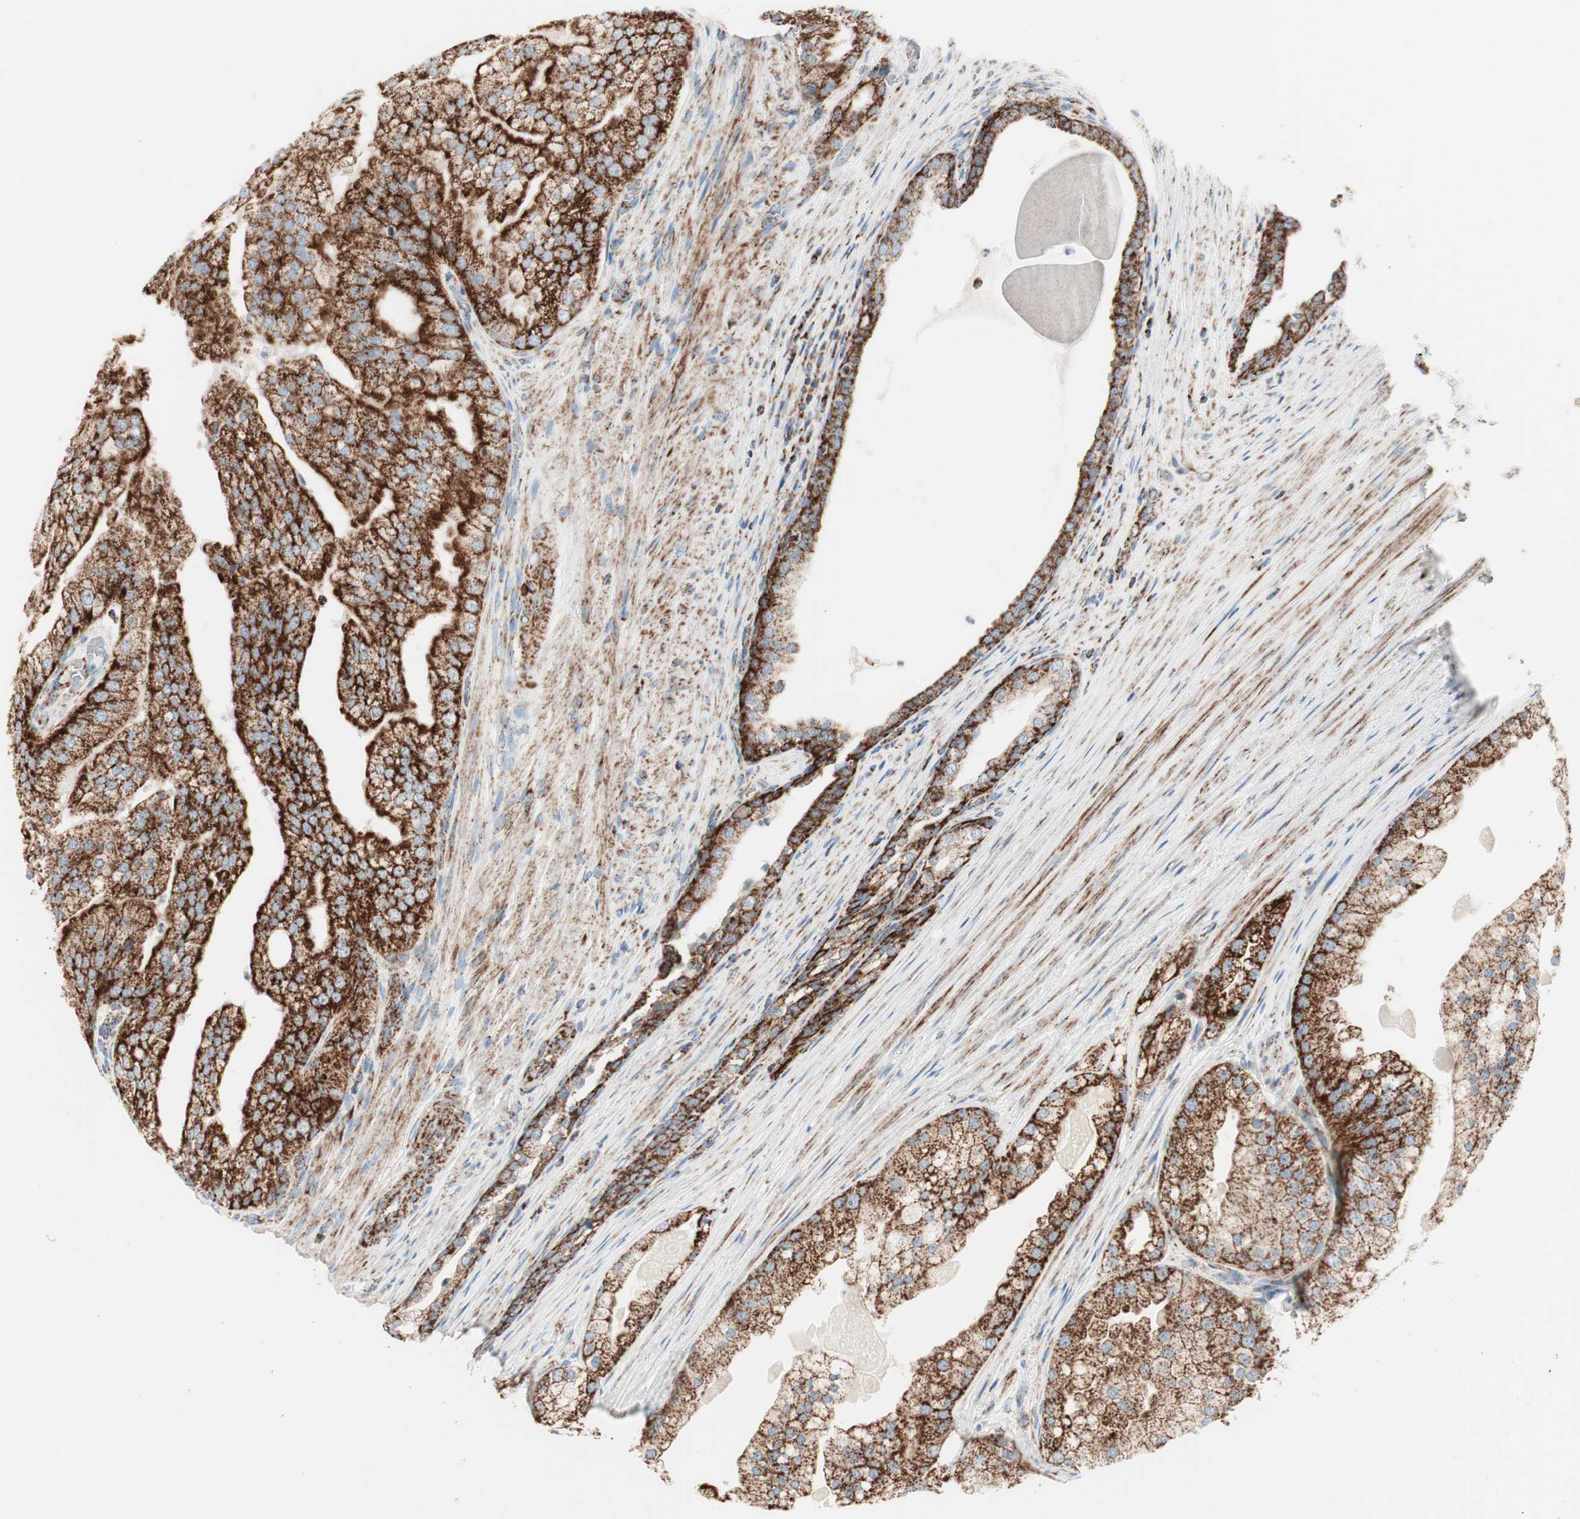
{"staining": {"intensity": "strong", "quantity": ">75%", "location": "cytoplasmic/membranous"}, "tissue": "prostate cancer", "cell_type": "Tumor cells", "image_type": "cancer", "snomed": [{"axis": "morphology", "description": "Adenocarcinoma, Low grade"}, {"axis": "topography", "description": "Prostate"}], "caption": "High-power microscopy captured an IHC photomicrograph of prostate cancer (low-grade adenocarcinoma), revealing strong cytoplasmic/membranous positivity in approximately >75% of tumor cells. (IHC, brightfield microscopy, high magnification).", "gene": "TOMM20", "patient": {"sex": "male", "age": 69}}